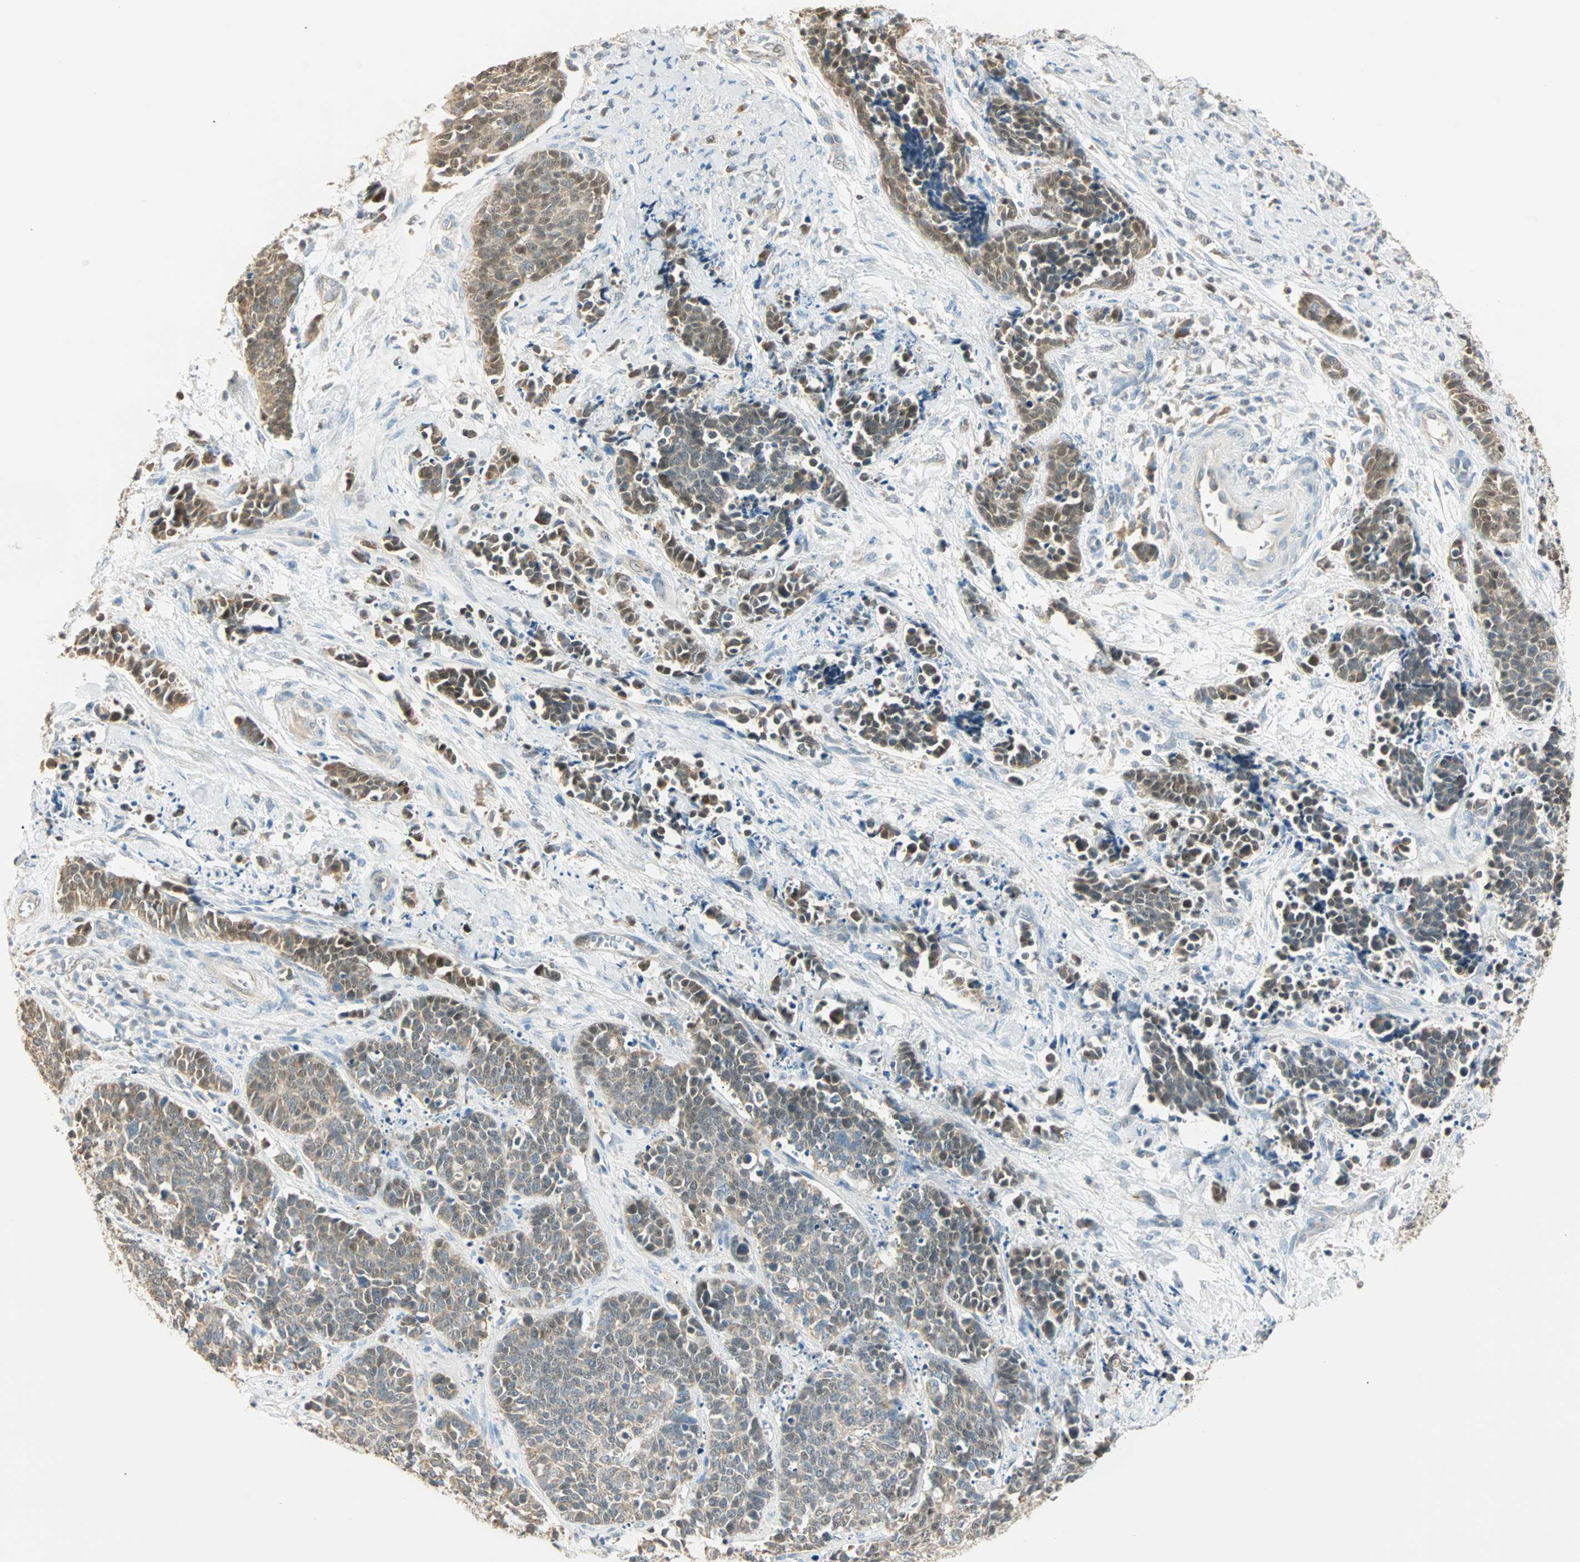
{"staining": {"intensity": "moderate", "quantity": "25%-75%", "location": "cytoplasmic/membranous,nuclear"}, "tissue": "cervical cancer", "cell_type": "Tumor cells", "image_type": "cancer", "snomed": [{"axis": "morphology", "description": "Squamous cell carcinoma, NOS"}, {"axis": "topography", "description": "Cervix"}], "caption": "Moderate cytoplasmic/membranous and nuclear staining is identified in approximately 25%-75% of tumor cells in cervical cancer.", "gene": "RAD18", "patient": {"sex": "female", "age": 35}}